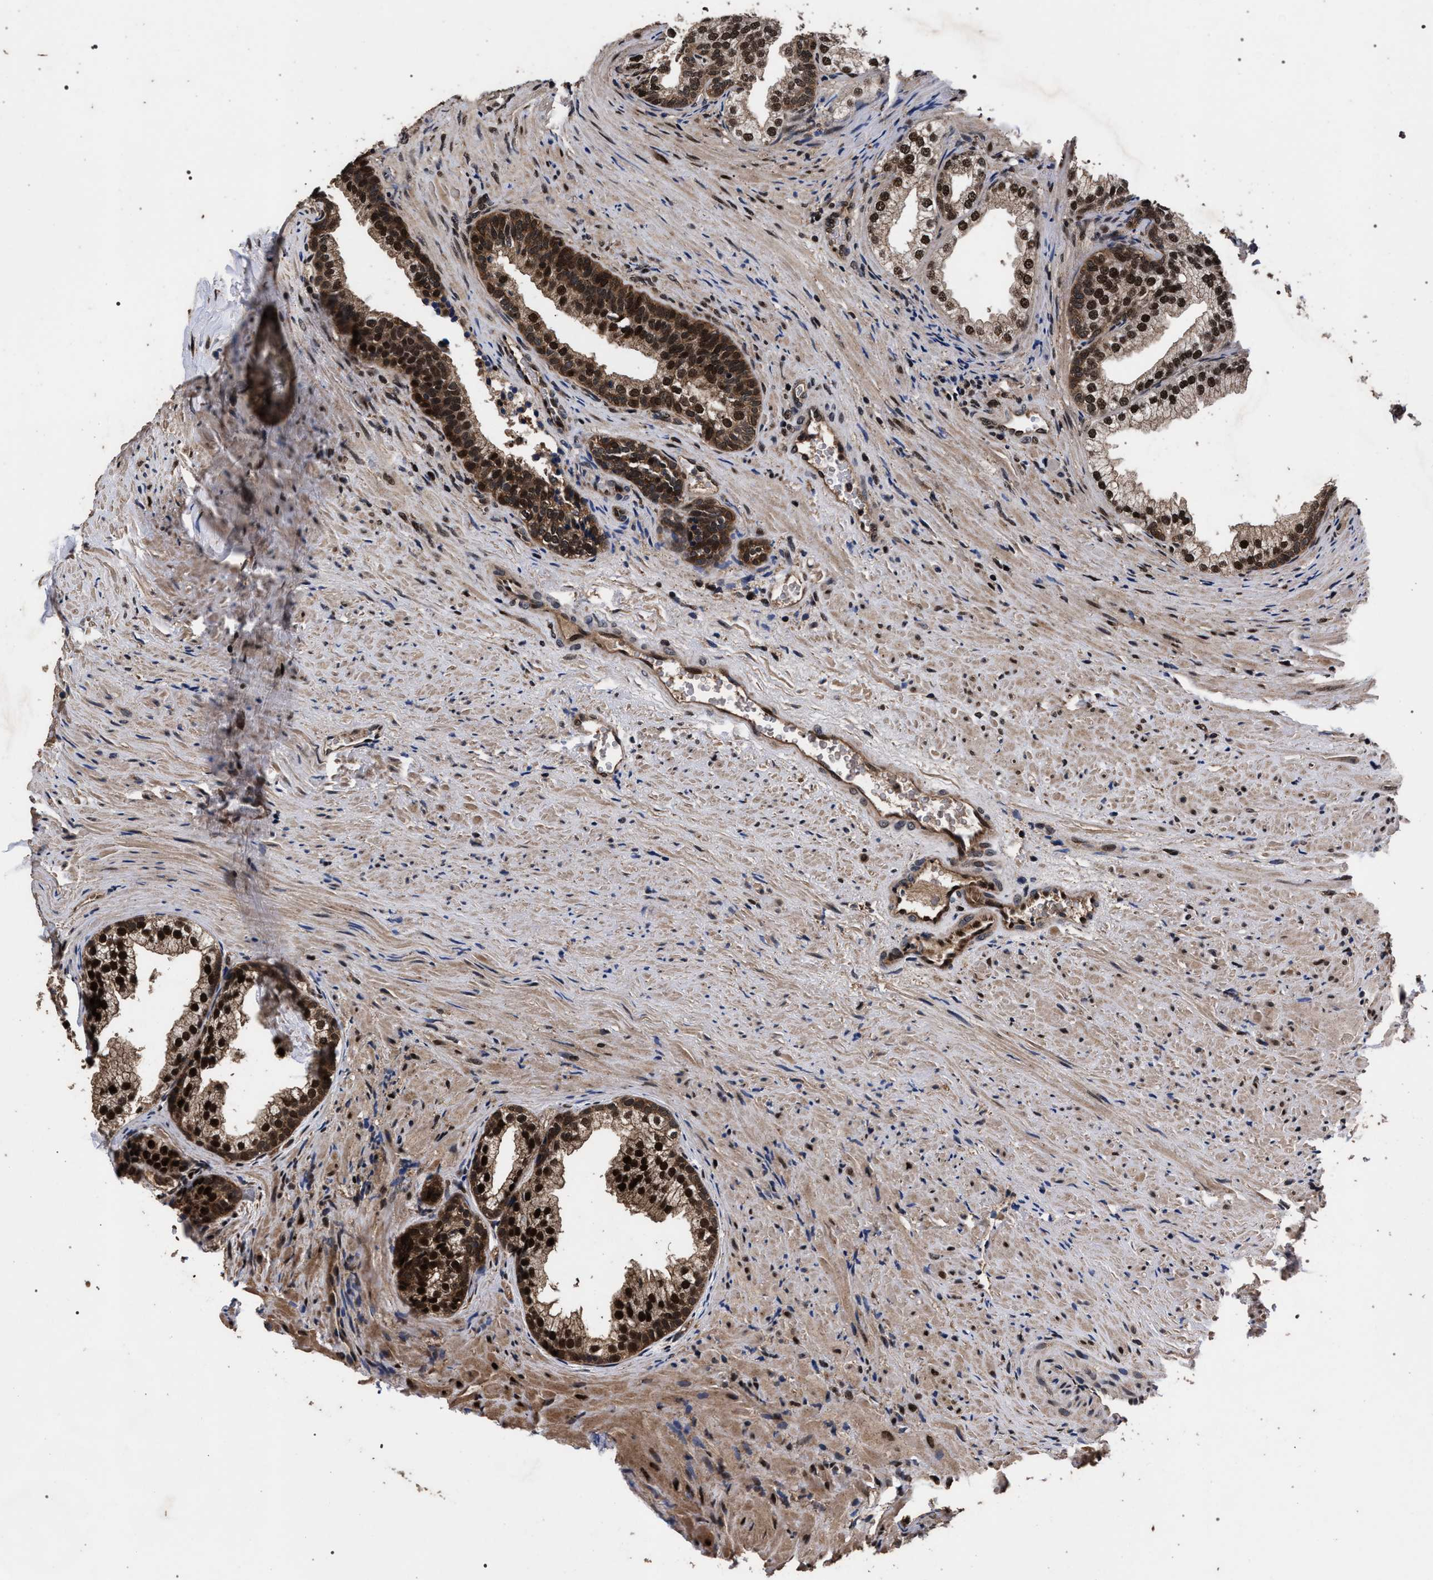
{"staining": {"intensity": "strong", "quantity": ">75%", "location": "cytoplasmic/membranous,nuclear"}, "tissue": "prostate", "cell_type": "Glandular cells", "image_type": "normal", "snomed": [{"axis": "morphology", "description": "Normal tissue, NOS"}, {"axis": "topography", "description": "Prostate"}], "caption": "Approximately >75% of glandular cells in normal human prostate exhibit strong cytoplasmic/membranous,nuclear protein expression as visualized by brown immunohistochemical staining.", "gene": "ACOX1", "patient": {"sex": "male", "age": 76}}